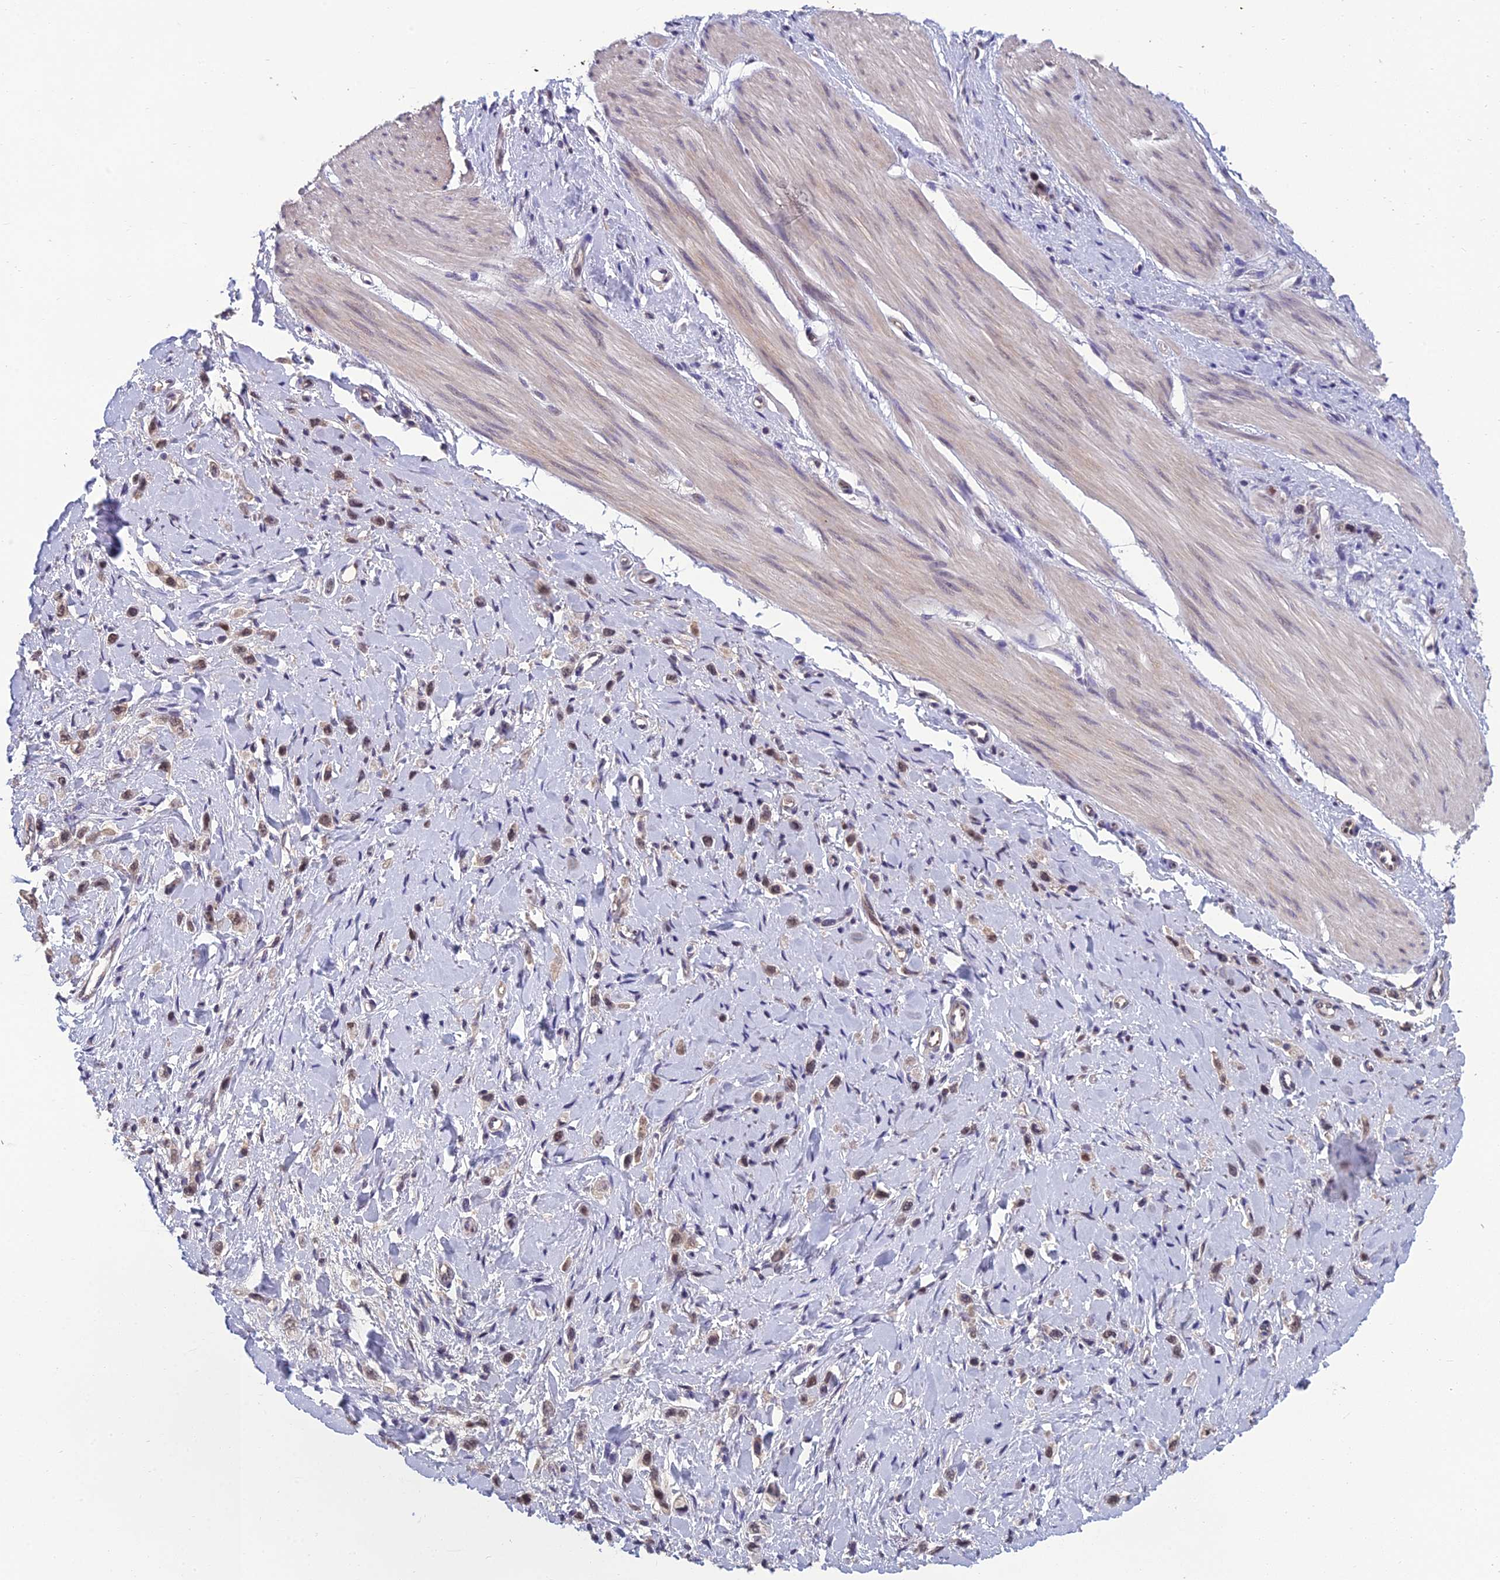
{"staining": {"intensity": "weak", "quantity": "25%-75%", "location": "cytoplasmic/membranous,nuclear"}, "tissue": "stomach cancer", "cell_type": "Tumor cells", "image_type": "cancer", "snomed": [{"axis": "morphology", "description": "Adenocarcinoma, NOS"}, {"axis": "topography", "description": "Stomach"}], "caption": "A brown stain highlights weak cytoplasmic/membranous and nuclear staining of a protein in human stomach adenocarcinoma tumor cells.", "gene": "GRWD1", "patient": {"sex": "female", "age": 65}}